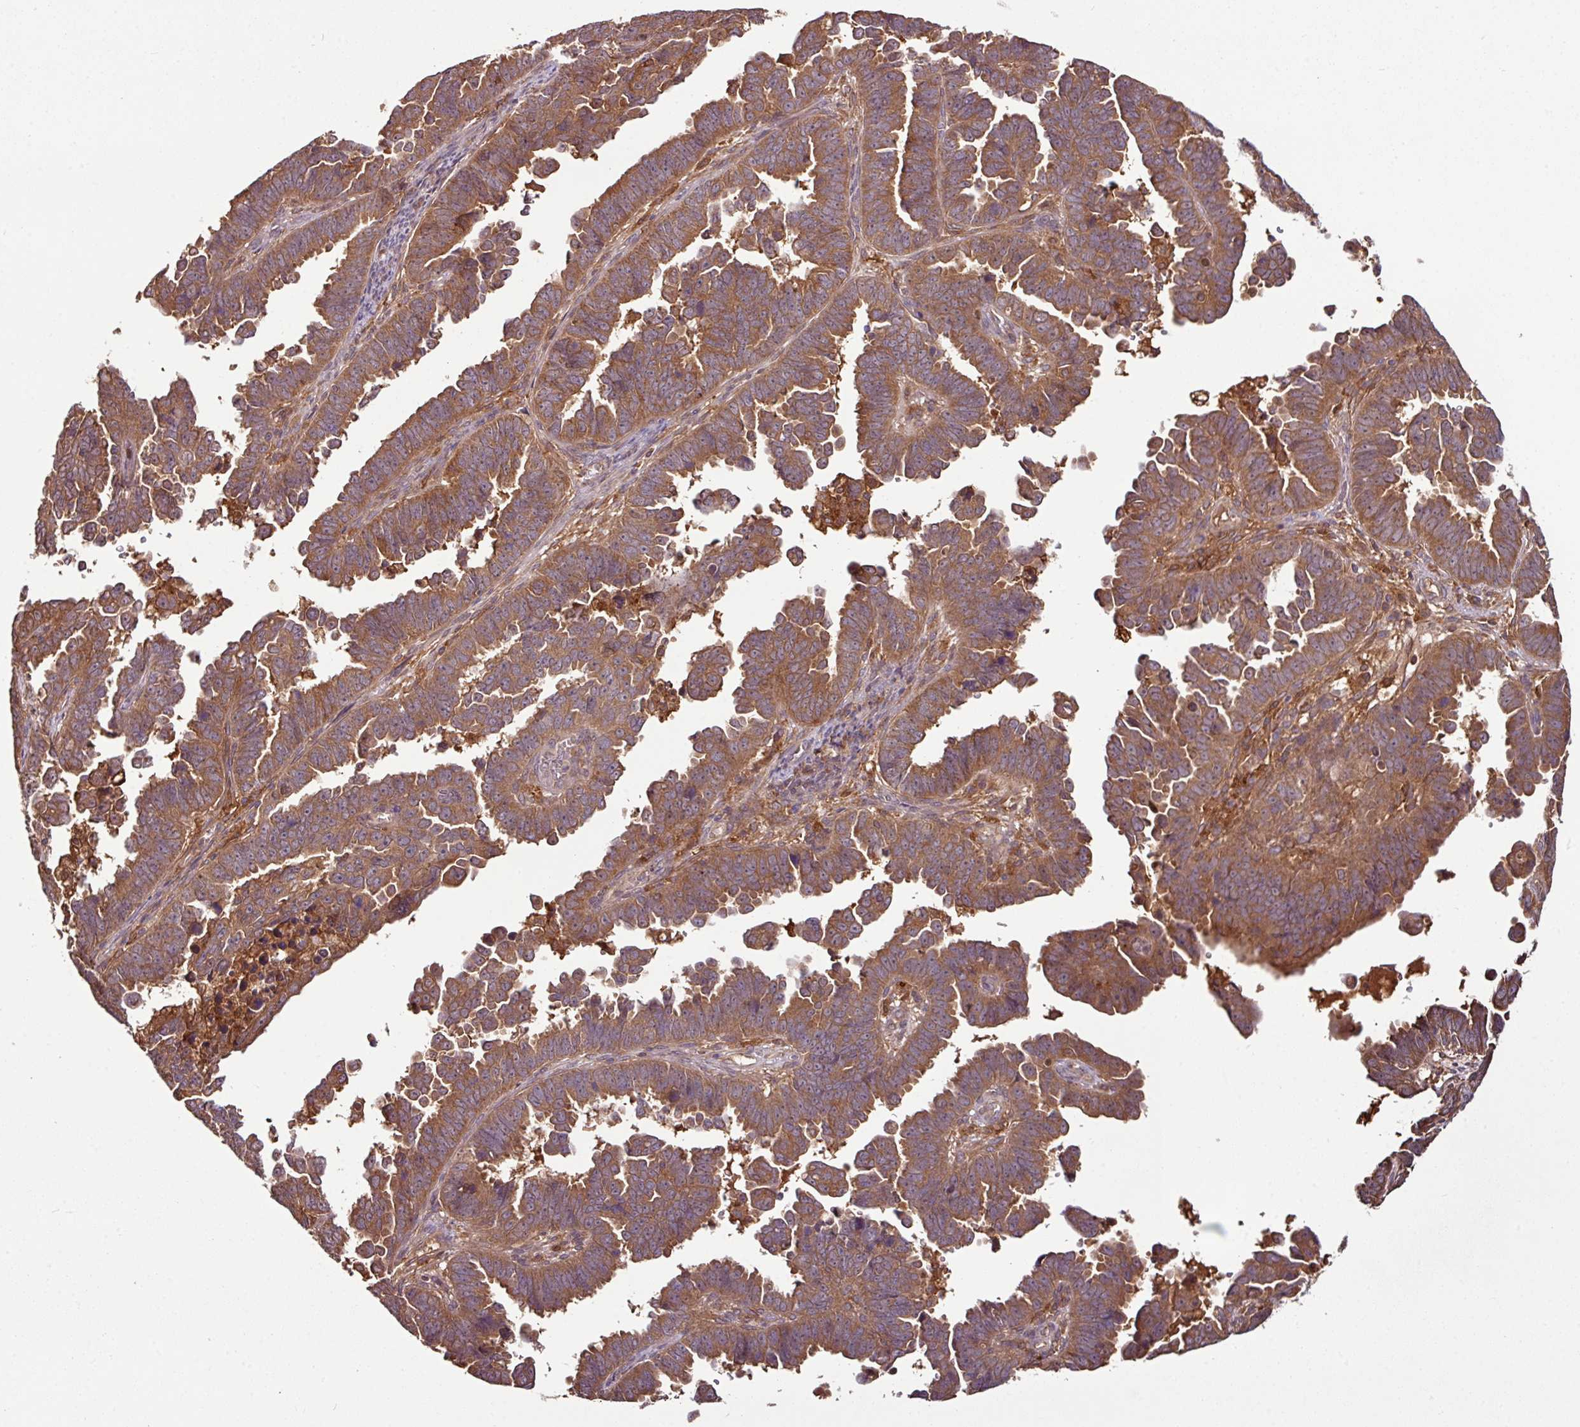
{"staining": {"intensity": "moderate", "quantity": ">75%", "location": "cytoplasmic/membranous"}, "tissue": "endometrial cancer", "cell_type": "Tumor cells", "image_type": "cancer", "snomed": [{"axis": "morphology", "description": "Adenocarcinoma, NOS"}, {"axis": "topography", "description": "Endometrium"}], "caption": "Human endometrial cancer (adenocarcinoma) stained for a protein (brown) displays moderate cytoplasmic/membranous positive positivity in about >75% of tumor cells.", "gene": "GNPDA1", "patient": {"sex": "female", "age": 75}}